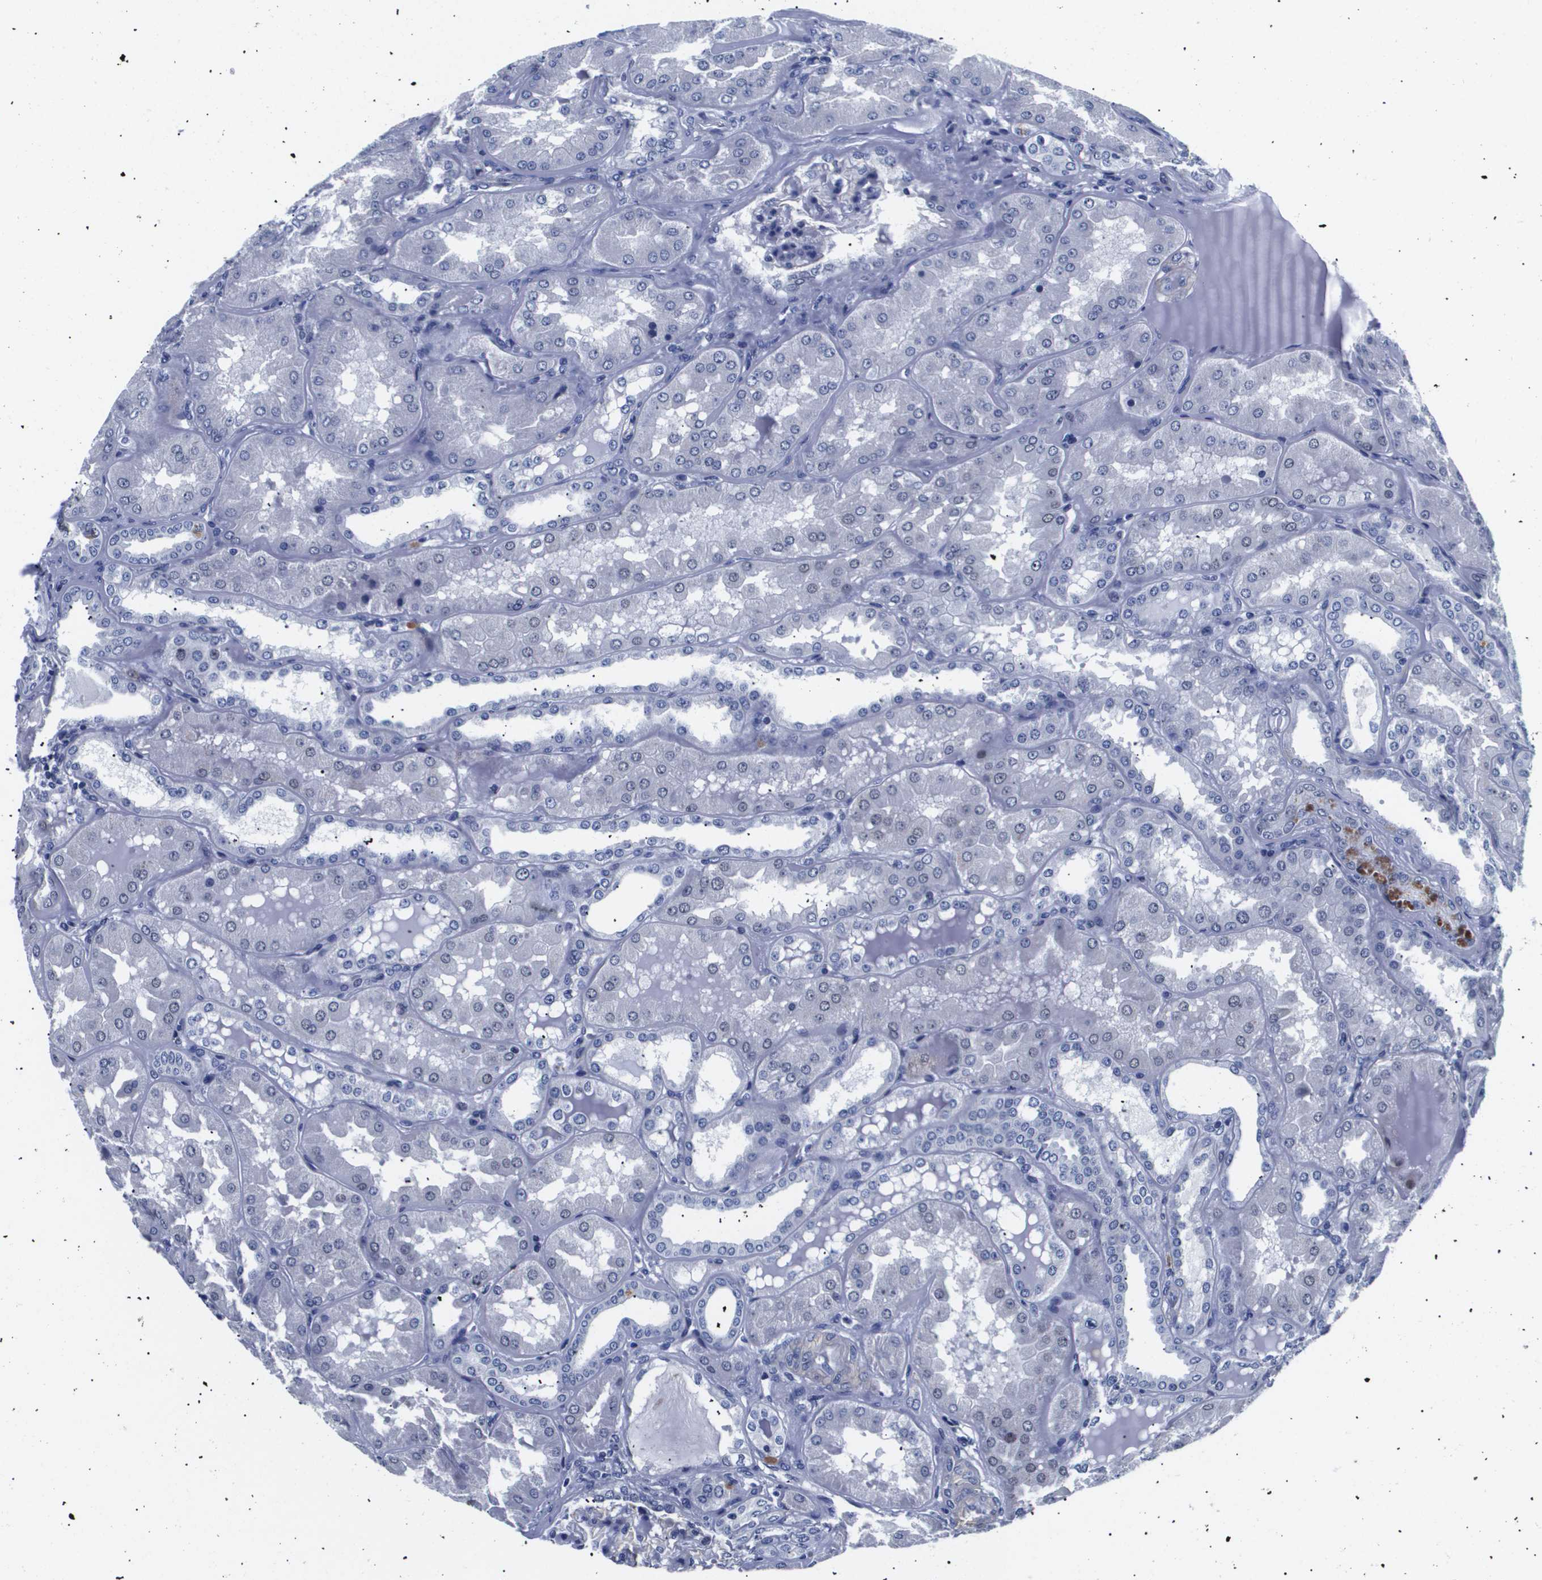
{"staining": {"intensity": "weak", "quantity": "<25%", "location": "cytoplasmic/membranous"}, "tissue": "kidney", "cell_type": "Cells in glomeruli", "image_type": "normal", "snomed": [{"axis": "morphology", "description": "Normal tissue, NOS"}, {"axis": "topography", "description": "Kidney"}], "caption": "A histopathology image of kidney stained for a protein displays no brown staining in cells in glomeruli.", "gene": "SHD", "patient": {"sex": "female", "age": 56}}